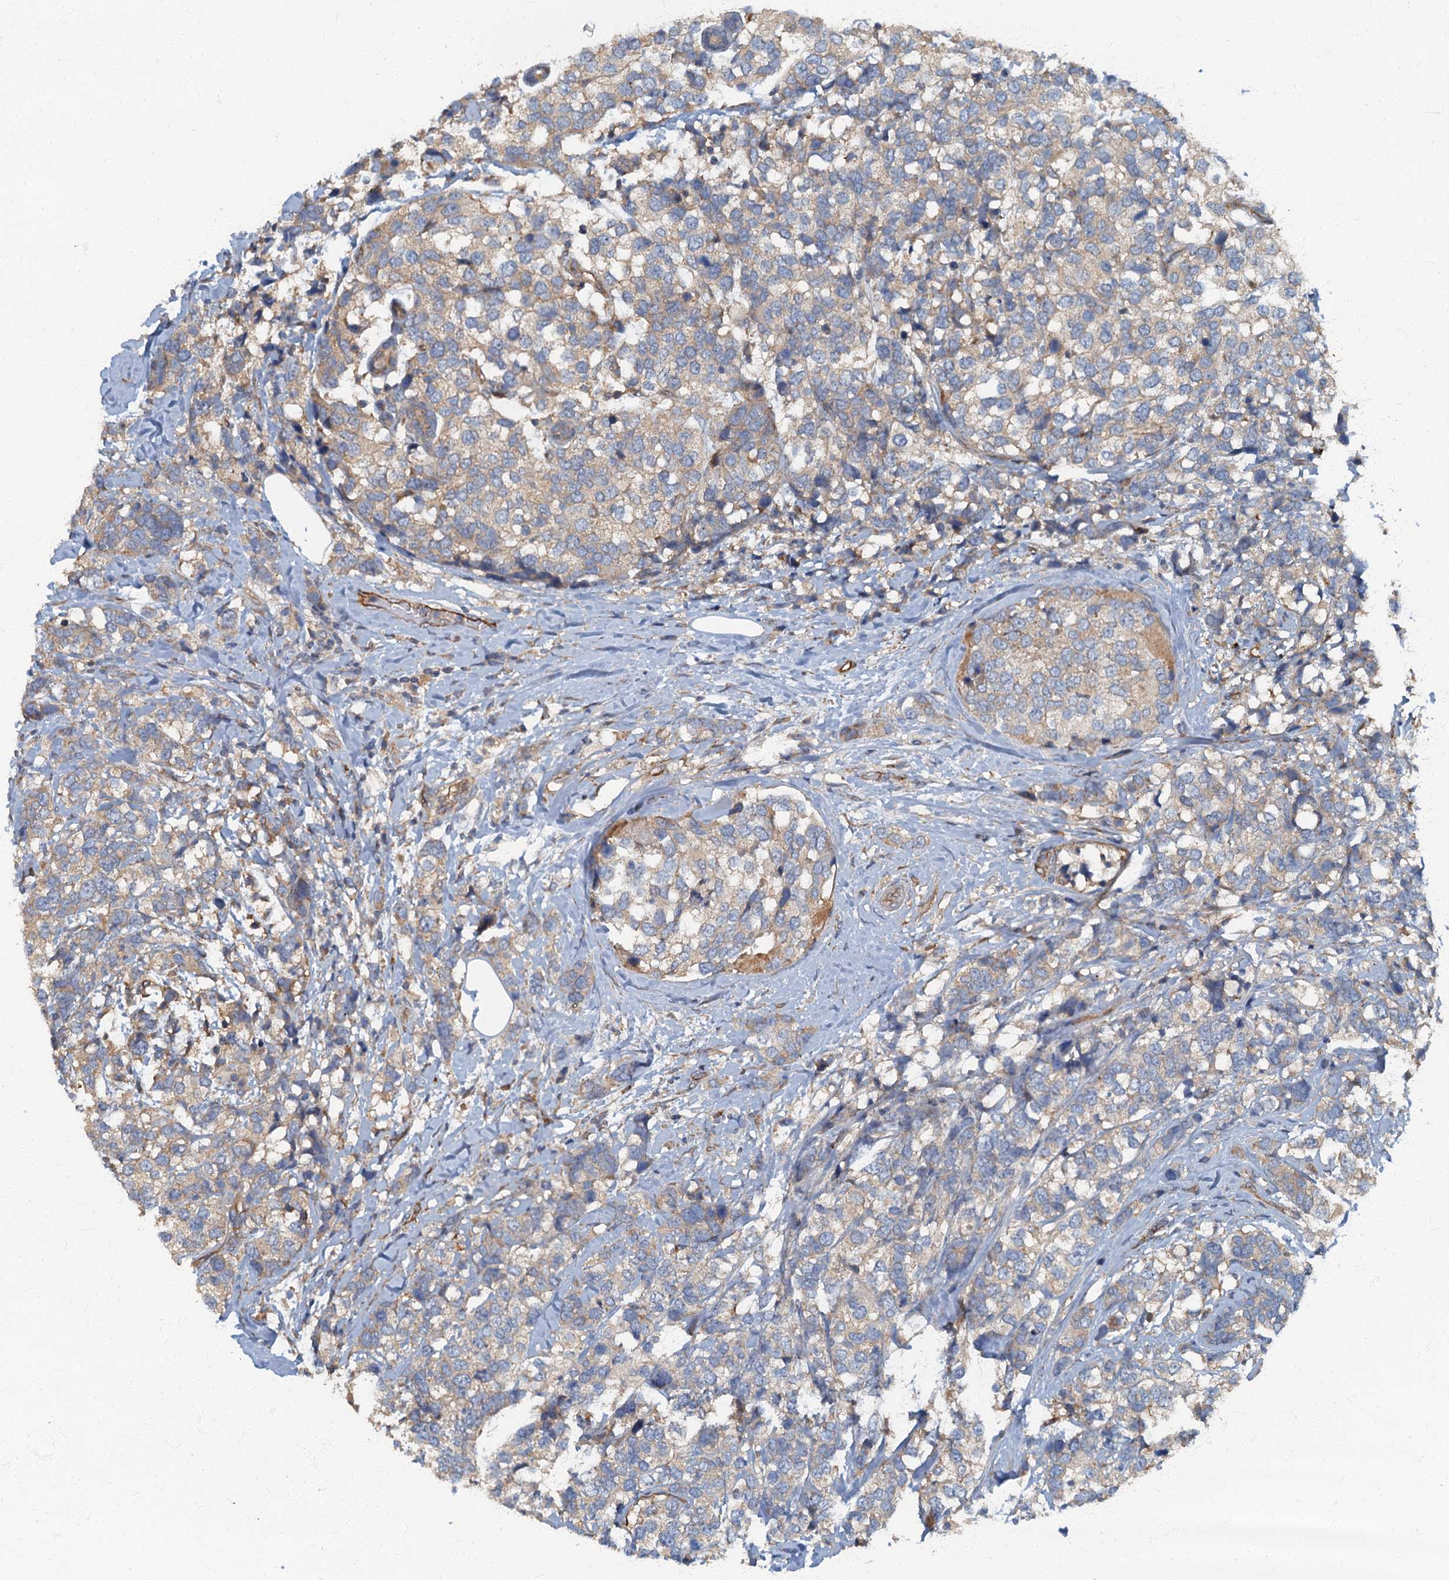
{"staining": {"intensity": "weak", "quantity": "<25%", "location": "cytoplasmic/membranous"}, "tissue": "breast cancer", "cell_type": "Tumor cells", "image_type": "cancer", "snomed": [{"axis": "morphology", "description": "Lobular carcinoma"}, {"axis": "topography", "description": "Breast"}], "caption": "IHC image of neoplastic tissue: human breast cancer stained with DAB (3,3'-diaminobenzidine) demonstrates no significant protein staining in tumor cells.", "gene": "ARL11", "patient": {"sex": "female", "age": 59}}